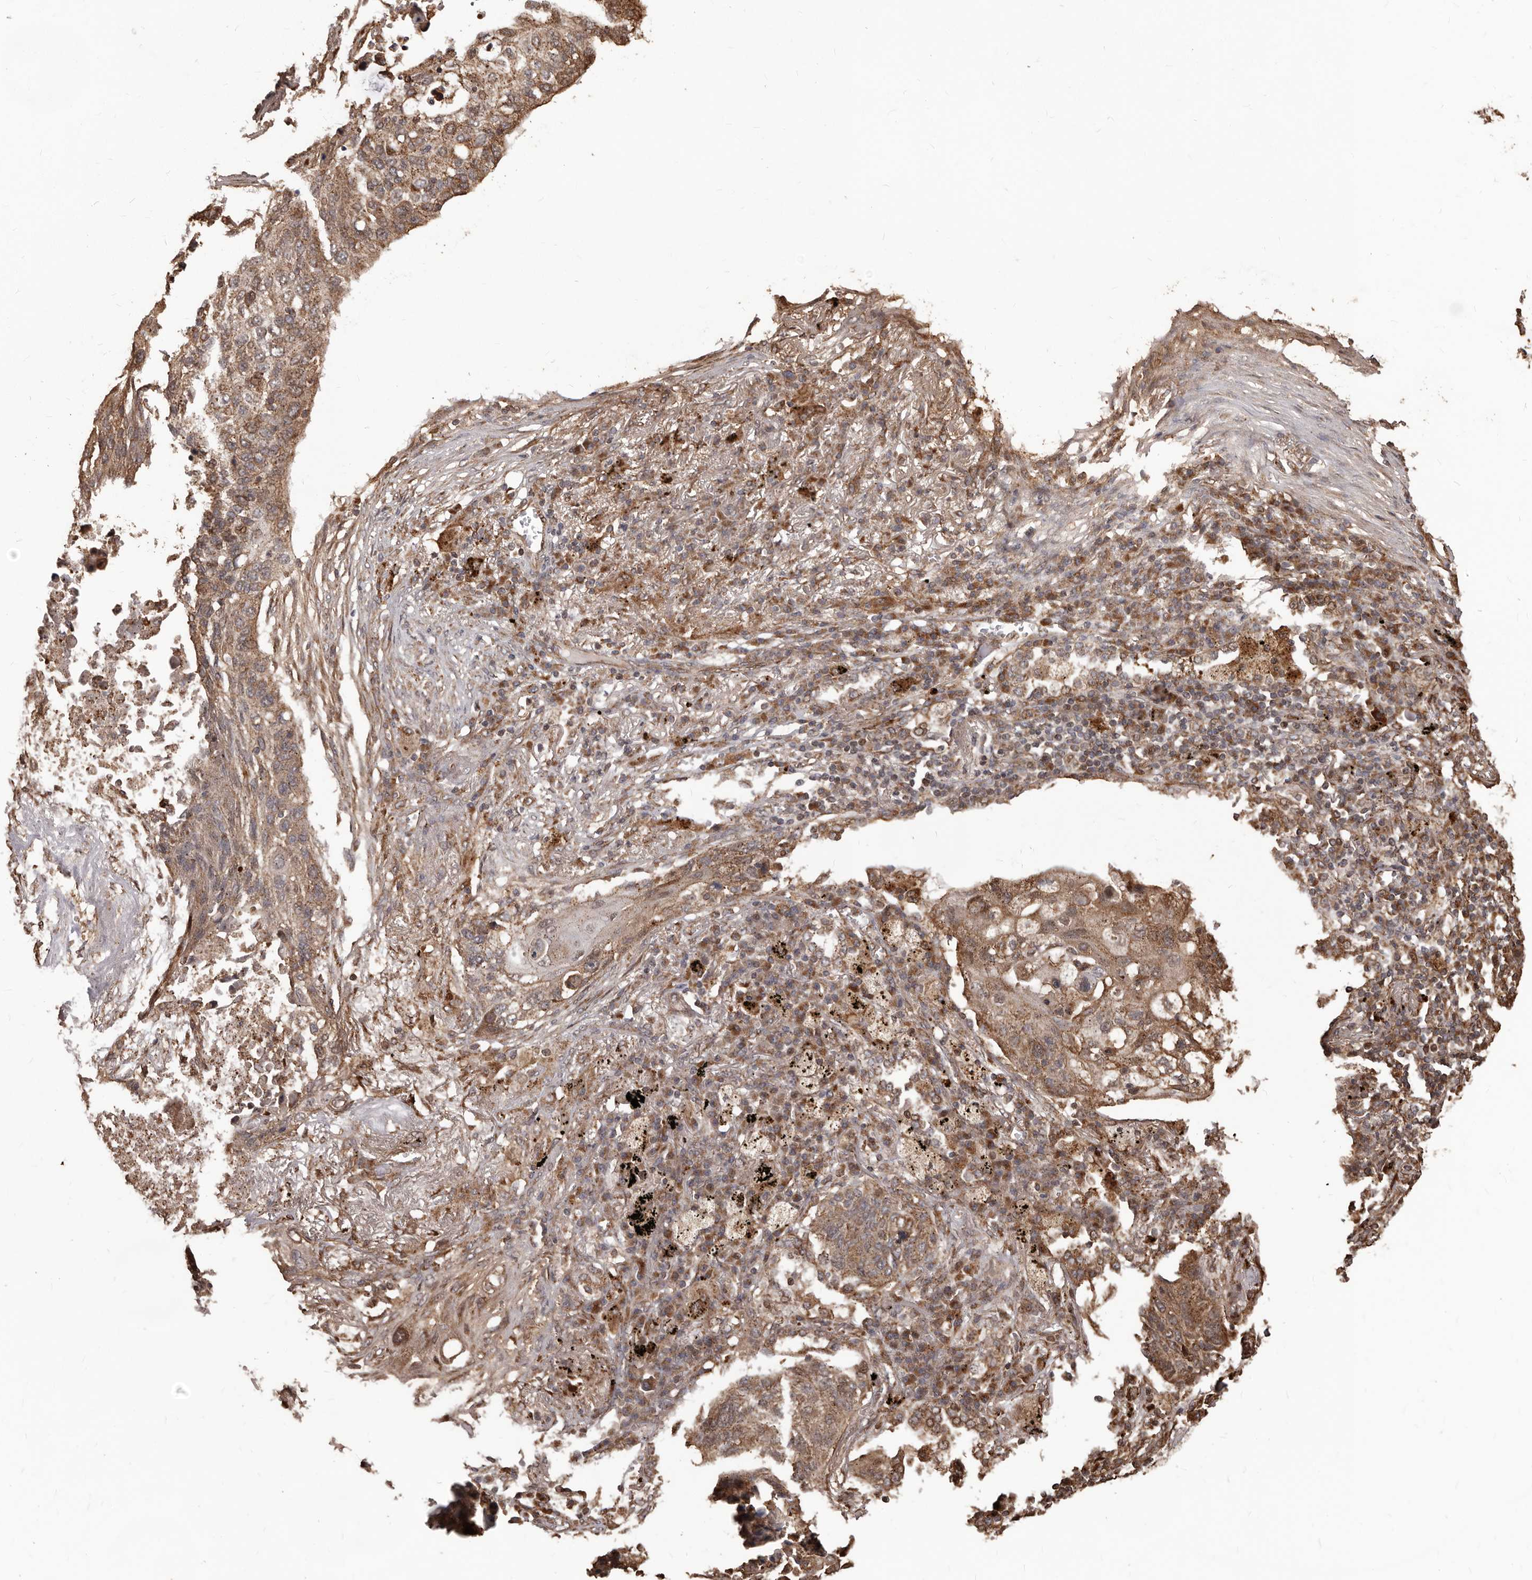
{"staining": {"intensity": "moderate", "quantity": ">75%", "location": "cytoplasmic/membranous"}, "tissue": "lung cancer", "cell_type": "Tumor cells", "image_type": "cancer", "snomed": [{"axis": "morphology", "description": "Squamous cell carcinoma, NOS"}, {"axis": "topography", "description": "Lung"}], "caption": "Human lung squamous cell carcinoma stained for a protein (brown) shows moderate cytoplasmic/membranous positive expression in approximately >75% of tumor cells.", "gene": "MTO1", "patient": {"sex": "female", "age": 63}}